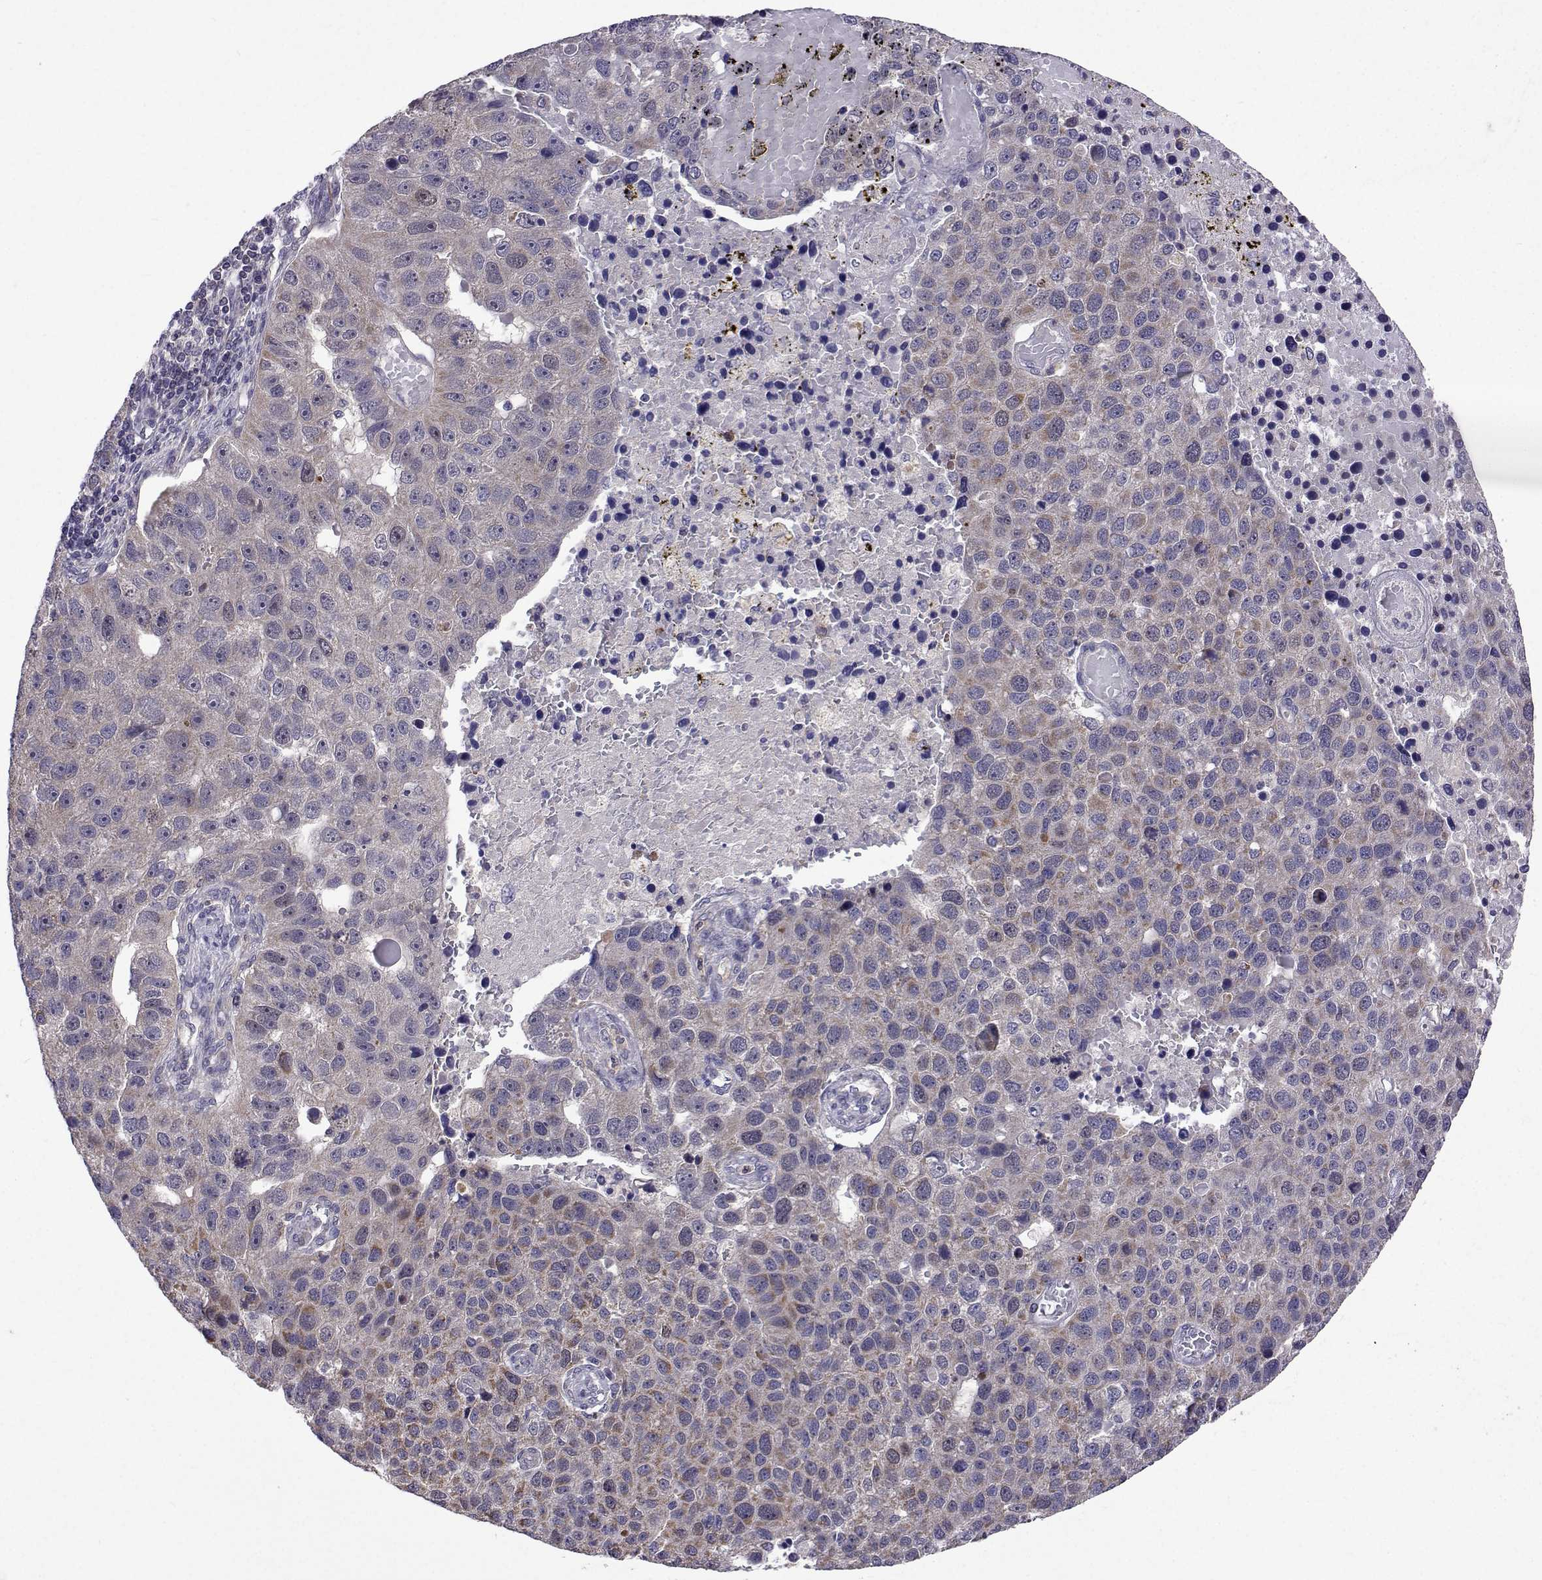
{"staining": {"intensity": "moderate", "quantity": "25%-75%", "location": "cytoplasmic/membranous"}, "tissue": "pancreatic cancer", "cell_type": "Tumor cells", "image_type": "cancer", "snomed": [{"axis": "morphology", "description": "Adenocarcinoma, NOS"}, {"axis": "topography", "description": "Pancreas"}], "caption": "Immunohistochemistry of pancreatic cancer (adenocarcinoma) exhibits medium levels of moderate cytoplasmic/membranous positivity in about 25%-75% of tumor cells. Nuclei are stained in blue.", "gene": "DHTKD1", "patient": {"sex": "female", "age": 61}}